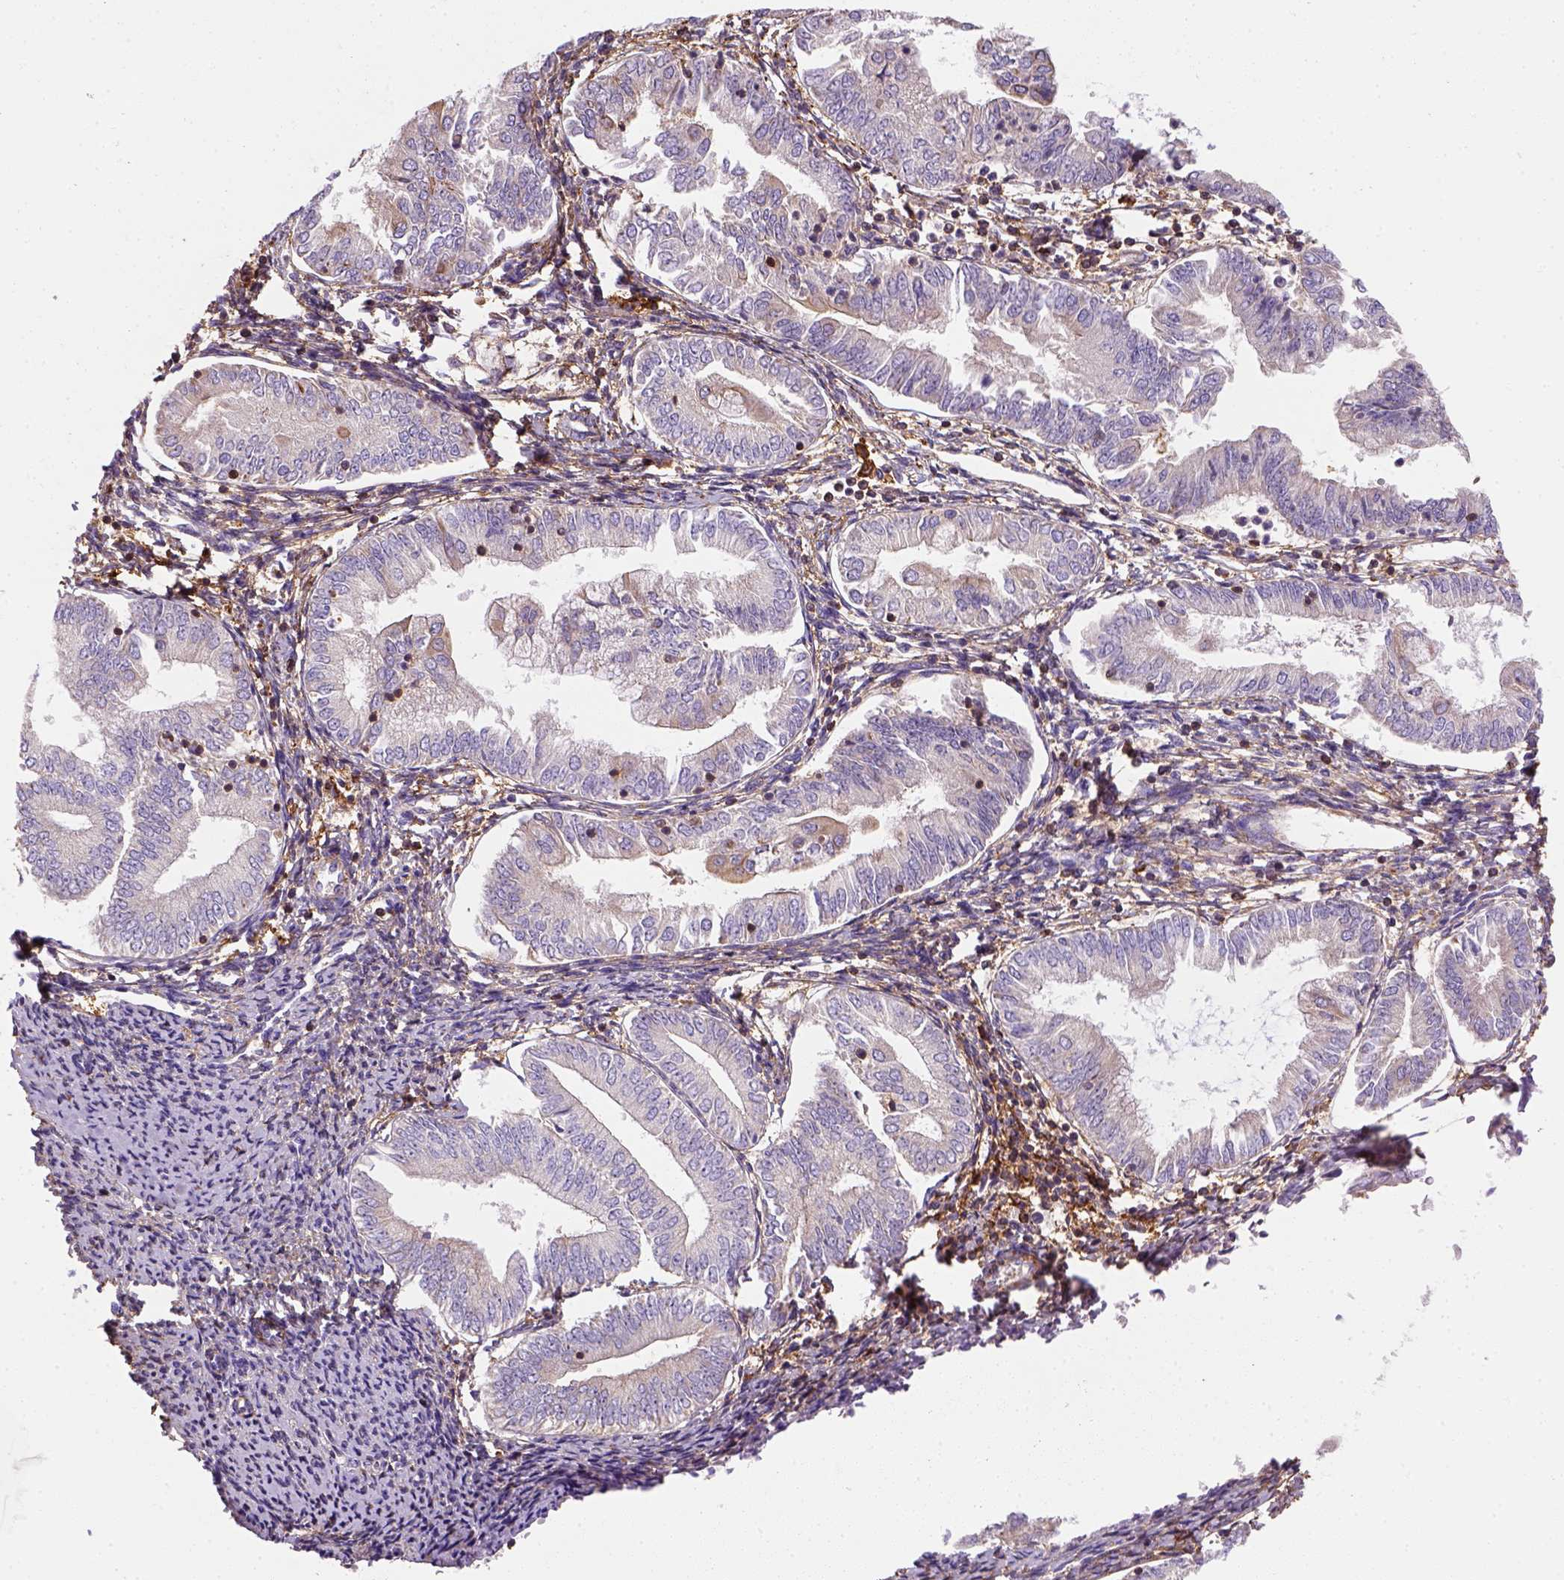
{"staining": {"intensity": "negative", "quantity": "none", "location": "none"}, "tissue": "endometrial cancer", "cell_type": "Tumor cells", "image_type": "cancer", "snomed": [{"axis": "morphology", "description": "Adenocarcinoma, NOS"}, {"axis": "topography", "description": "Endometrium"}], "caption": "DAB (3,3'-diaminobenzidine) immunohistochemical staining of endometrial cancer (adenocarcinoma) demonstrates no significant staining in tumor cells. (Brightfield microscopy of DAB immunohistochemistry (IHC) at high magnification).", "gene": "GPRC5D", "patient": {"sex": "female", "age": 55}}